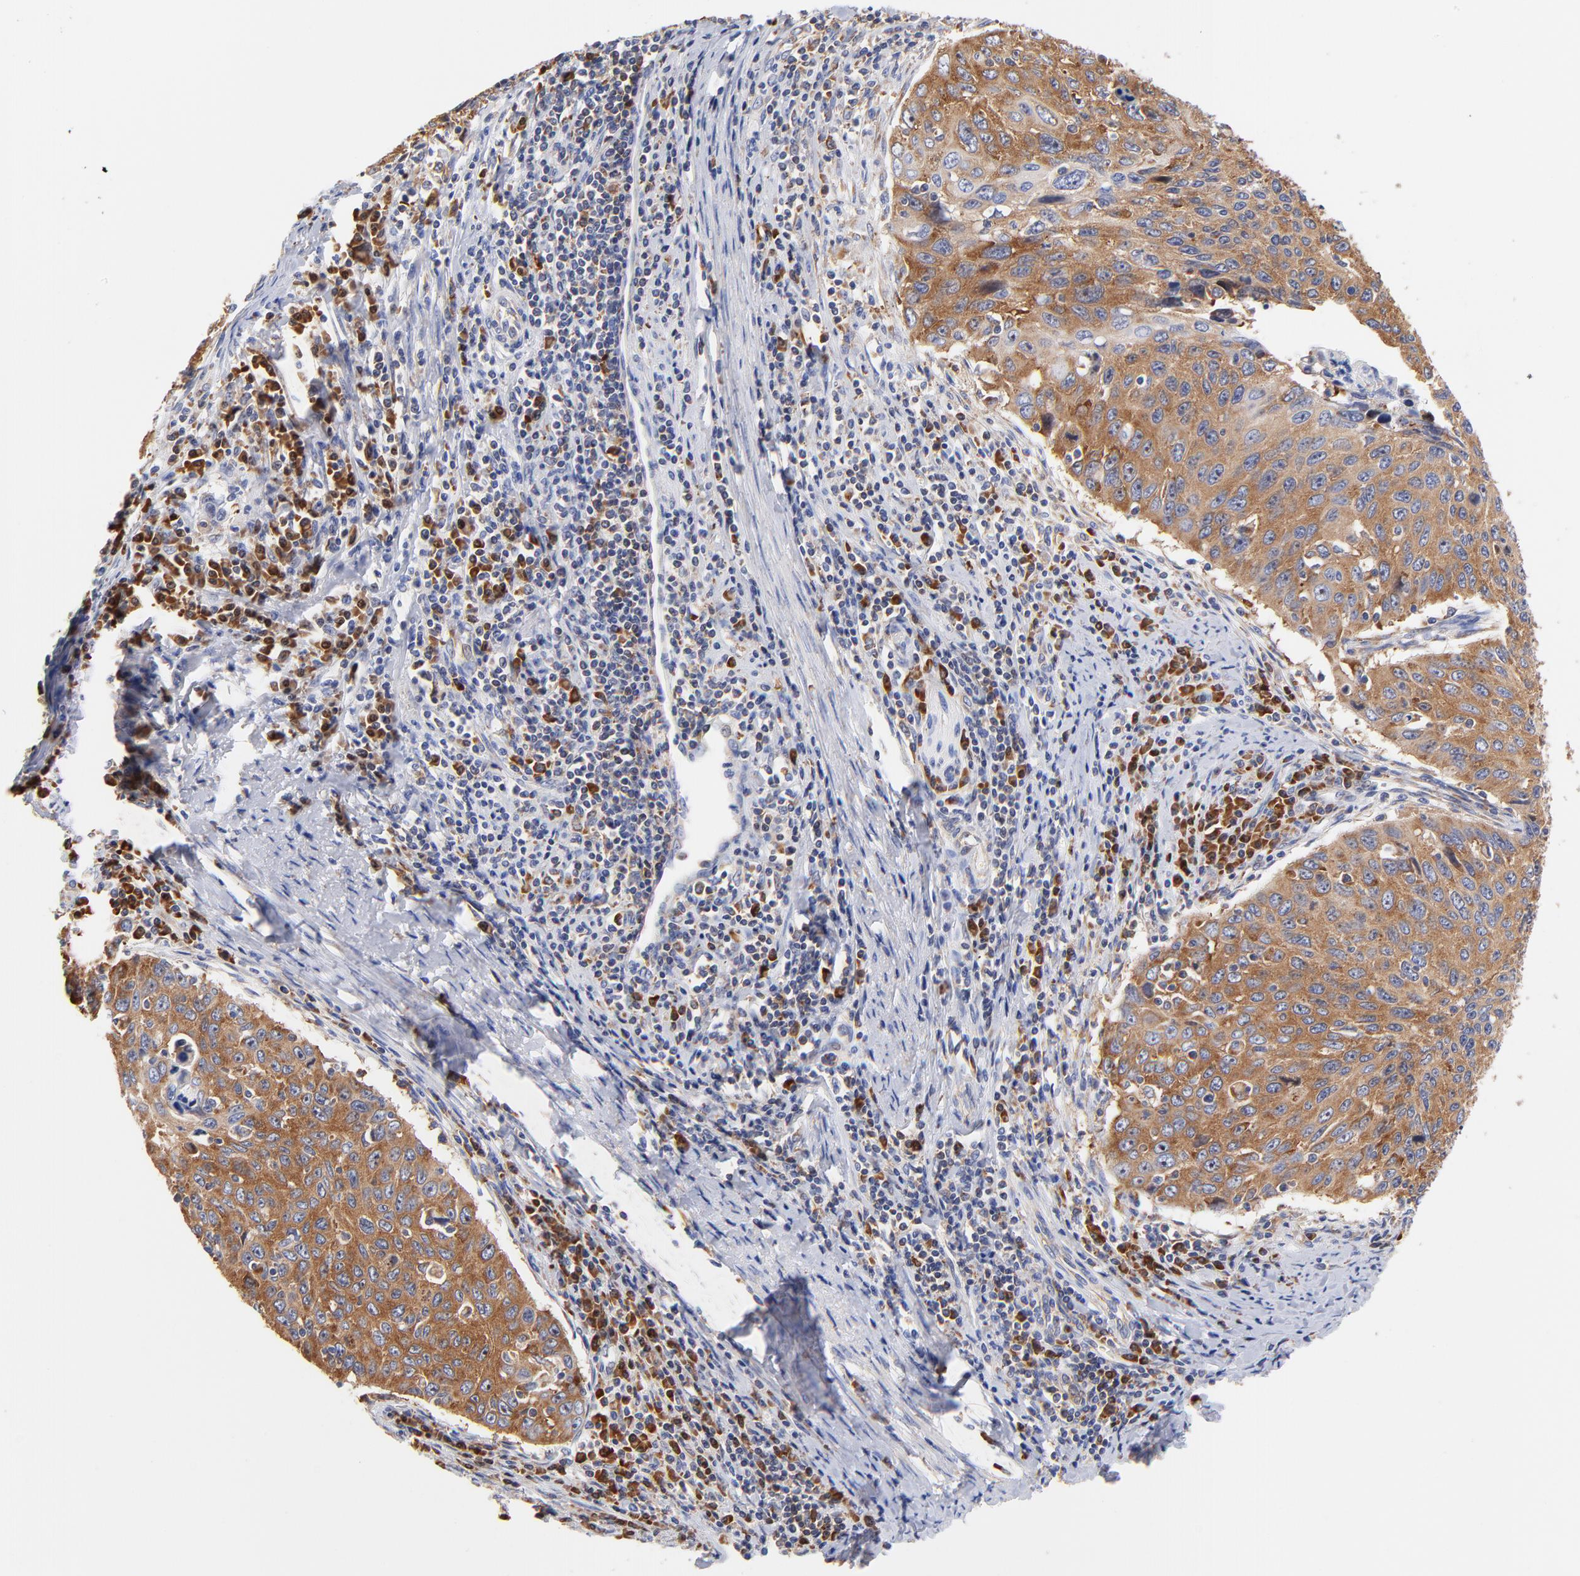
{"staining": {"intensity": "moderate", "quantity": ">75%", "location": "cytoplasmic/membranous"}, "tissue": "cervical cancer", "cell_type": "Tumor cells", "image_type": "cancer", "snomed": [{"axis": "morphology", "description": "Squamous cell carcinoma, NOS"}, {"axis": "topography", "description": "Cervix"}], "caption": "IHC of human cervical cancer demonstrates medium levels of moderate cytoplasmic/membranous staining in about >75% of tumor cells.", "gene": "RPL27", "patient": {"sex": "female", "age": 53}}